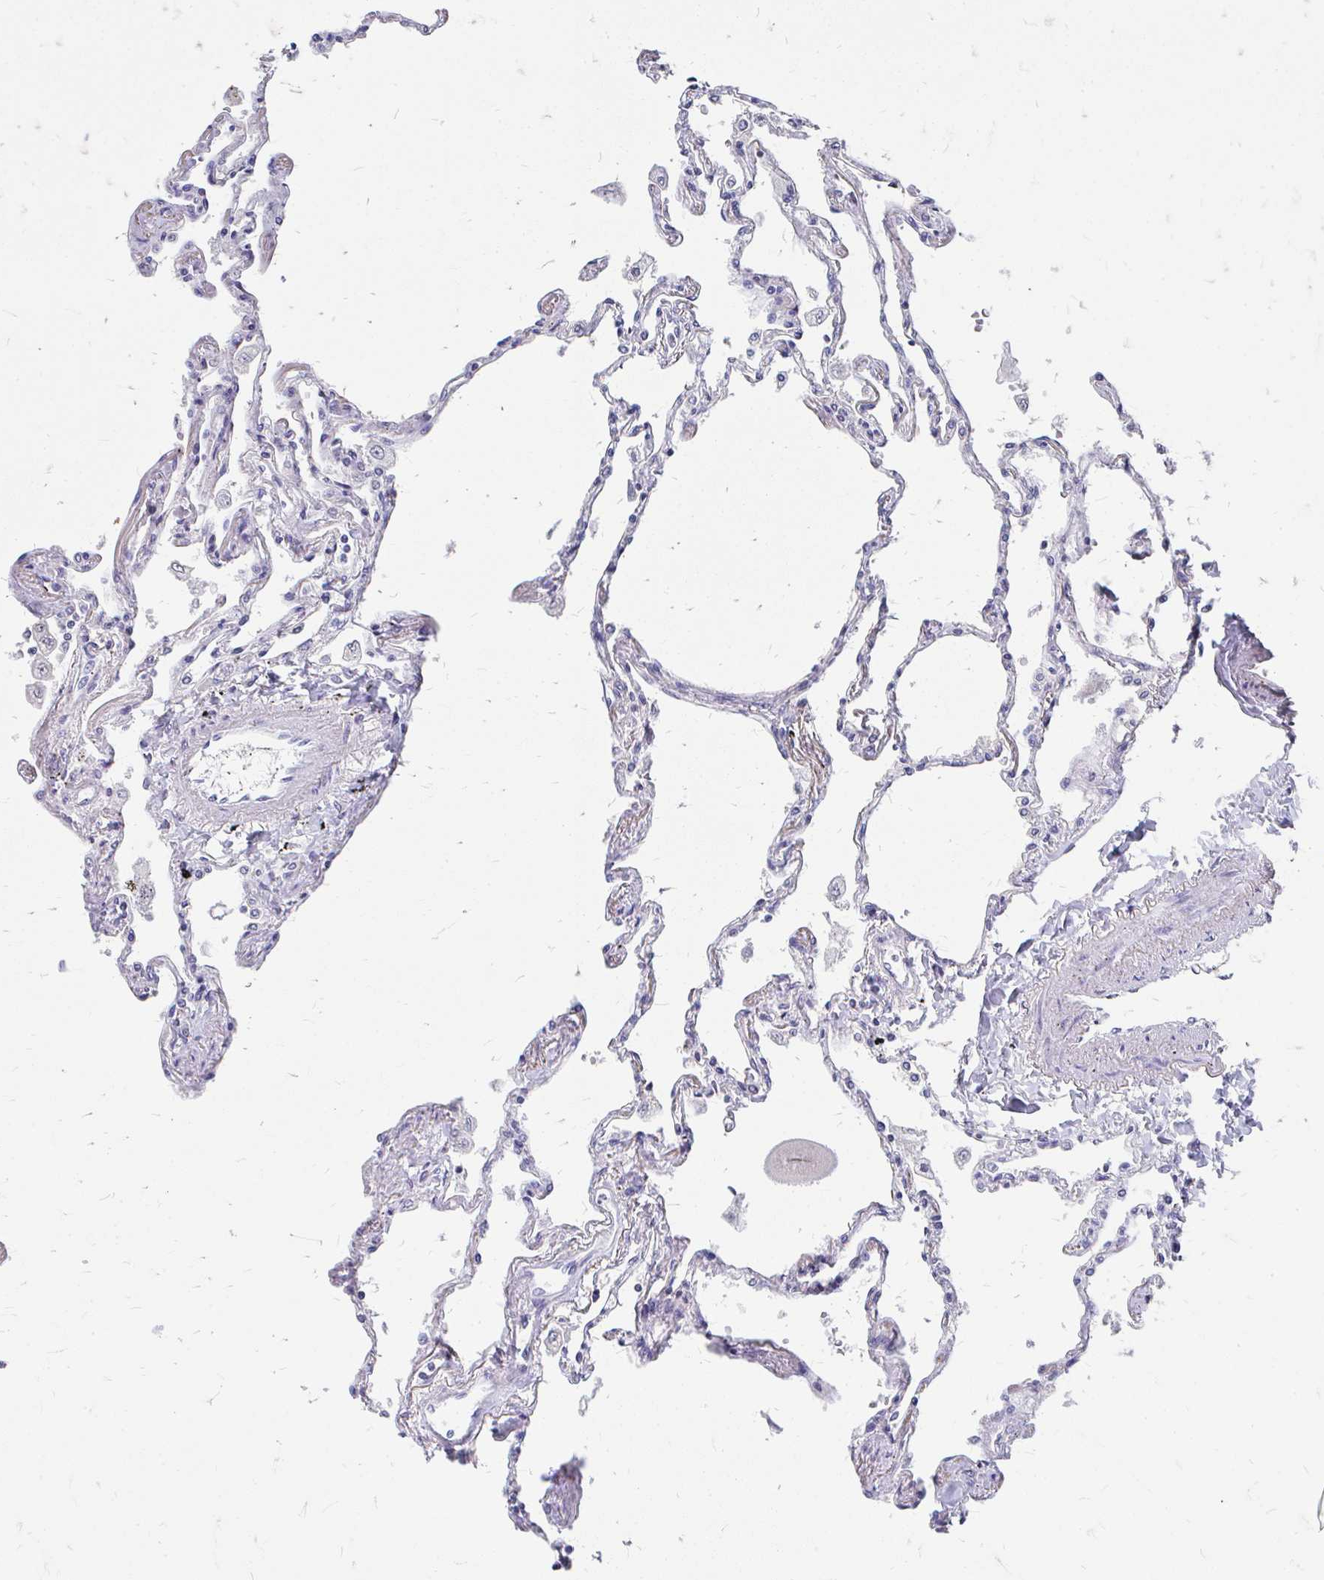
{"staining": {"intensity": "moderate", "quantity": "<25%", "location": "nuclear"}, "tissue": "lung", "cell_type": "Alveolar cells", "image_type": "normal", "snomed": [{"axis": "morphology", "description": "Normal tissue, NOS"}, {"axis": "topography", "description": "Lung"}], "caption": "Immunohistochemistry (IHC) (DAB (3,3'-diaminobenzidine)) staining of unremarkable lung exhibits moderate nuclear protein expression in approximately <25% of alveolar cells. Ihc stains the protein in brown and the nuclei are stained blue.", "gene": "GTF2H1", "patient": {"sex": "female", "age": 67}}